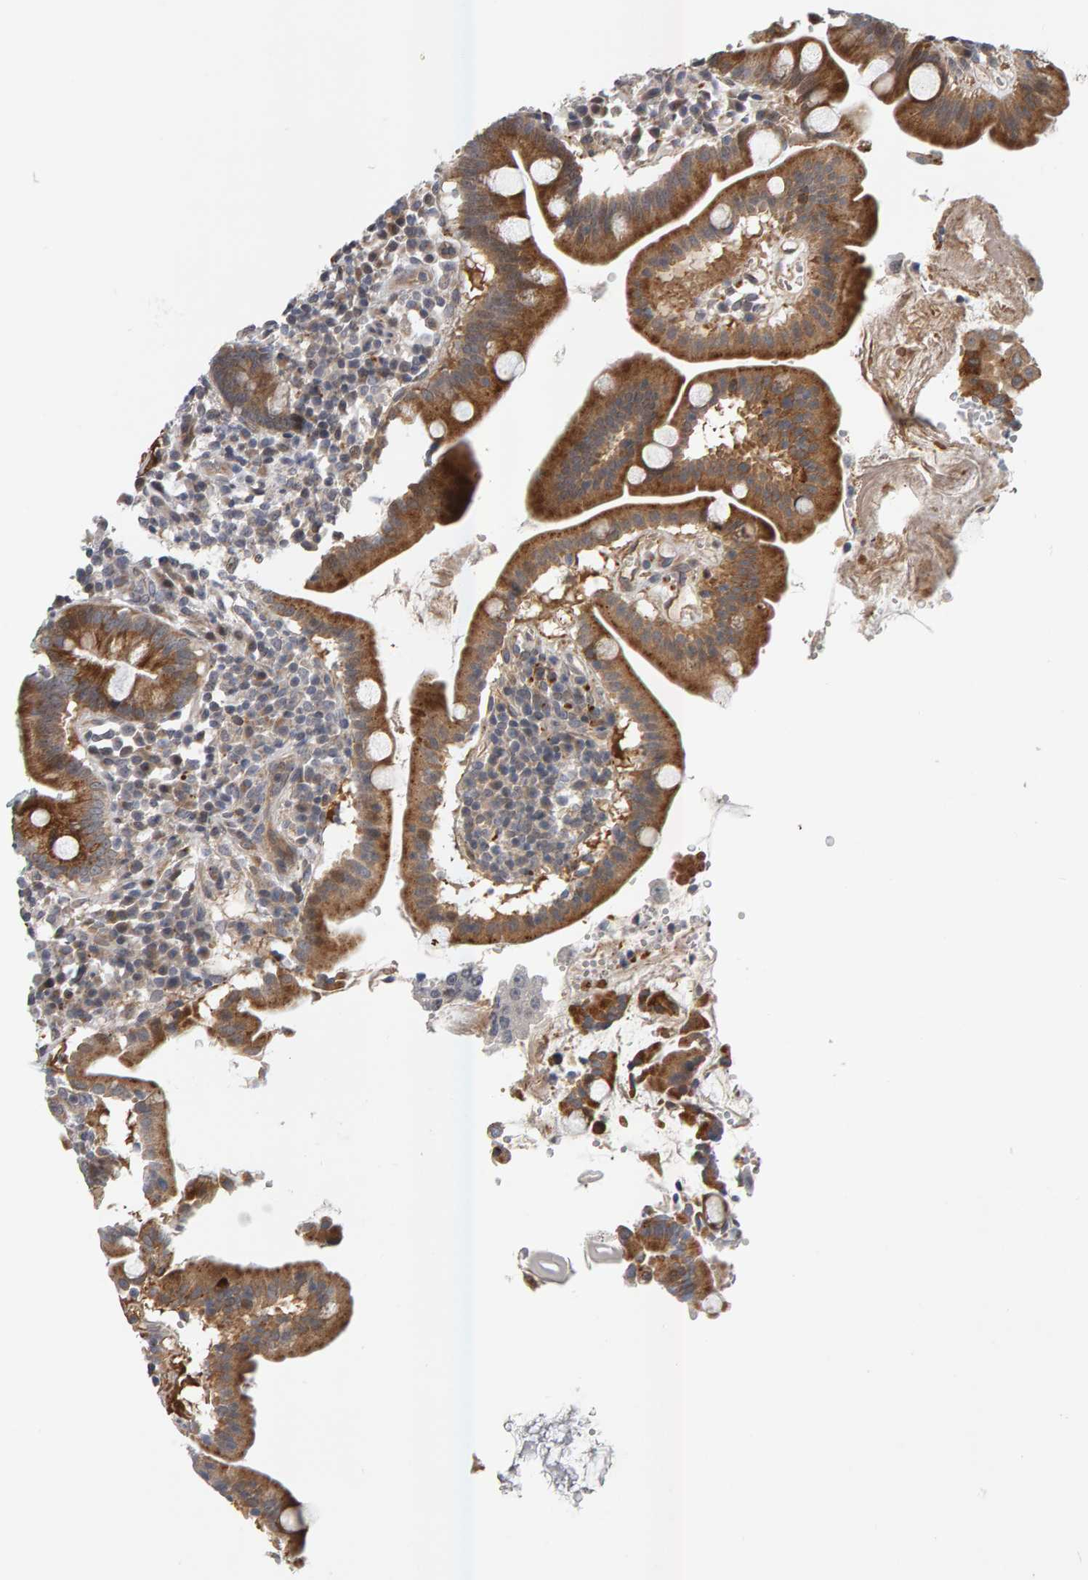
{"staining": {"intensity": "strong", "quantity": ">75%", "location": "cytoplasmic/membranous"}, "tissue": "duodenum", "cell_type": "Glandular cells", "image_type": "normal", "snomed": [{"axis": "morphology", "description": "Normal tissue, NOS"}, {"axis": "topography", "description": "Duodenum"}], "caption": "Immunohistochemistry (IHC) histopathology image of normal duodenum: duodenum stained using IHC exhibits high levels of strong protein expression localized specifically in the cytoplasmic/membranous of glandular cells, appearing as a cytoplasmic/membranous brown color.", "gene": "ZNF160", "patient": {"sex": "male", "age": 50}}